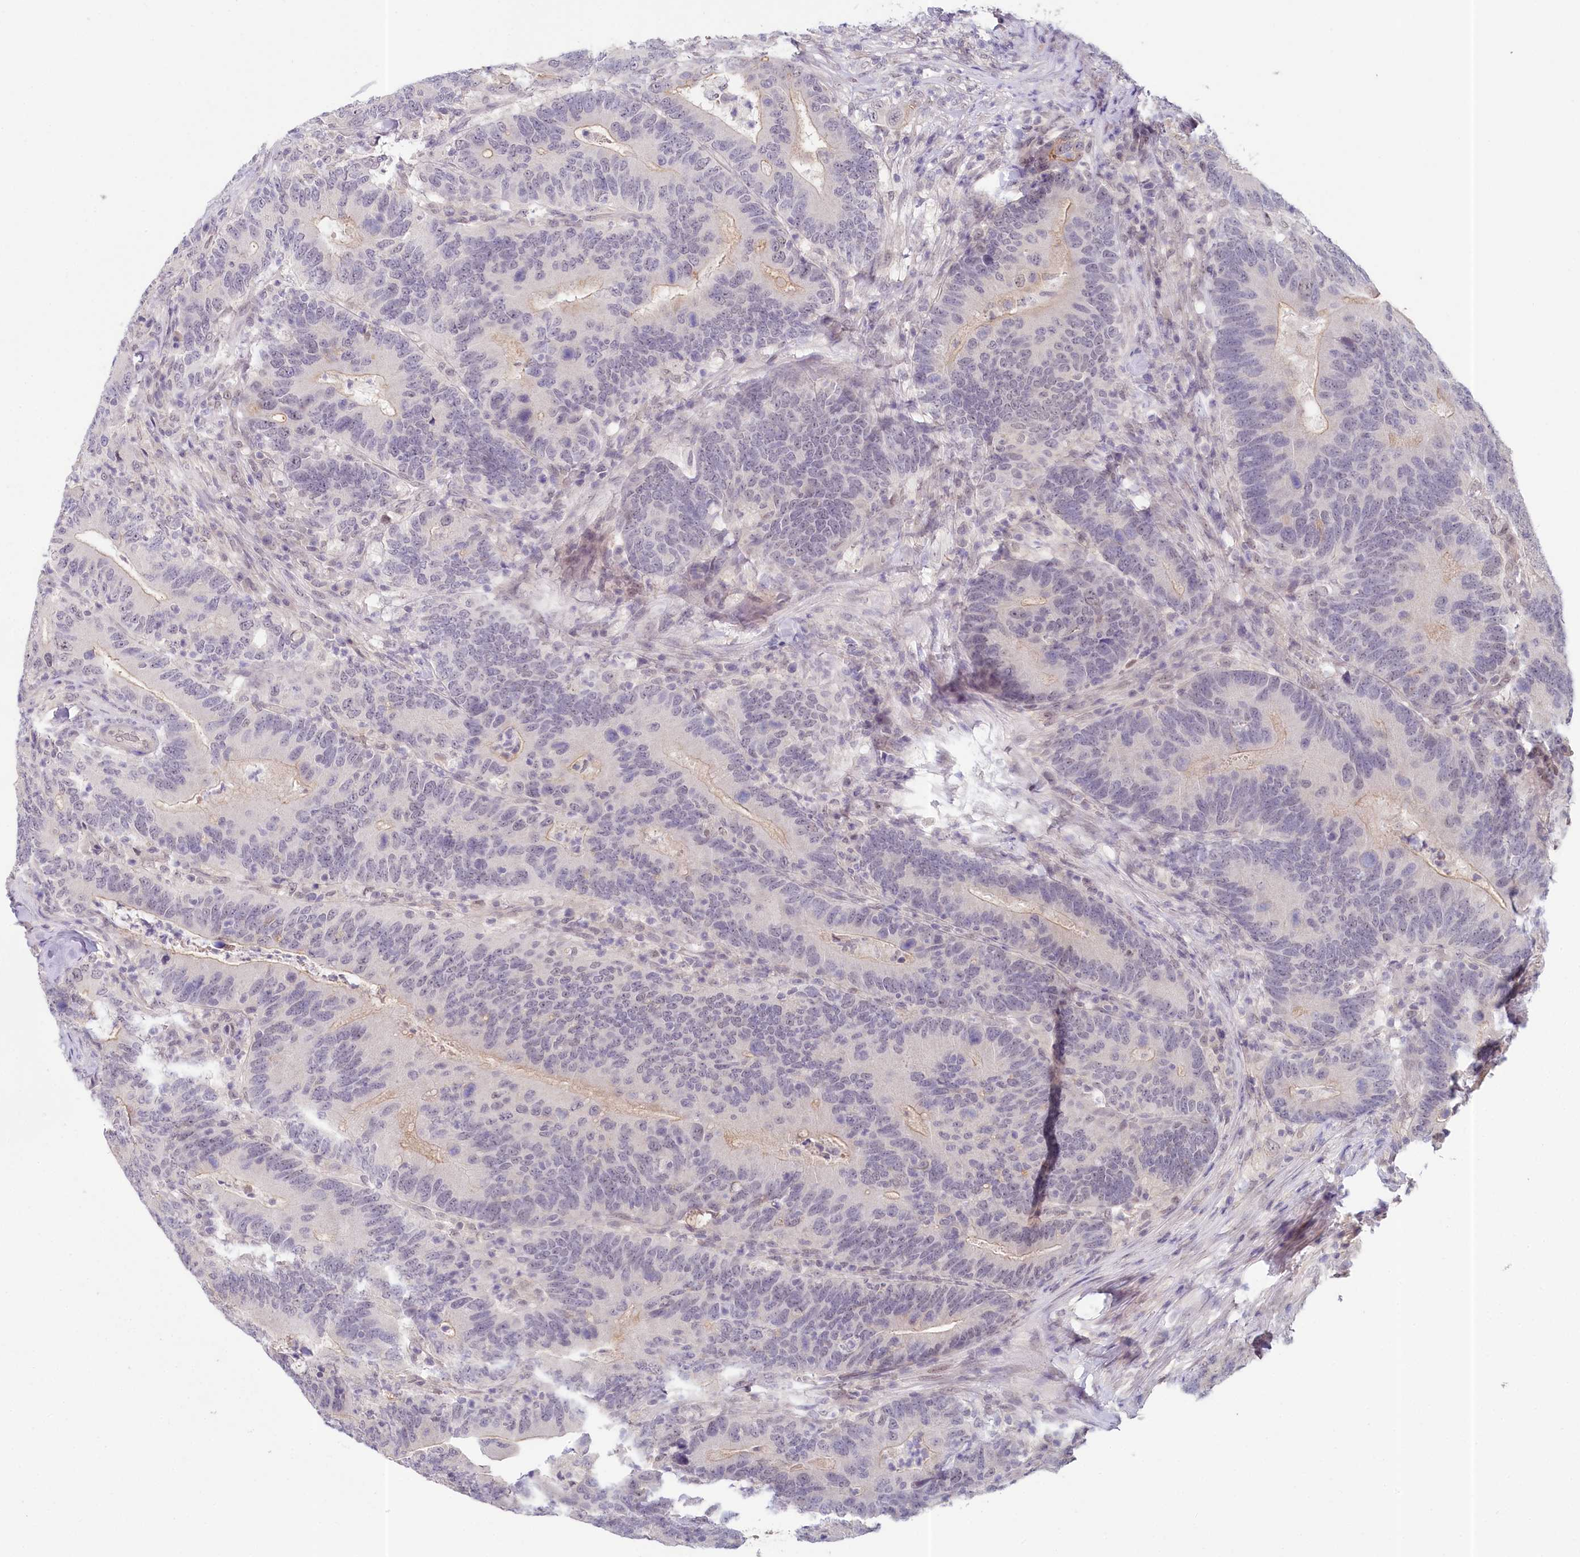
{"staining": {"intensity": "weak", "quantity": "<25%", "location": "cytoplasmic/membranous,nuclear"}, "tissue": "colorectal cancer", "cell_type": "Tumor cells", "image_type": "cancer", "snomed": [{"axis": "morphology", "description": "Adenocarcinoma, NOS"}, {"axis": "topography", "description": "Colon"}], "caption": "This image is of colorectal cancer stained with immunohistochemistry to label a protein in brown with the nuclei are counter-stained blue. There is no positivity in tumor cells. (DAB (3,3'-diaminobenzidine) immunohistochemistry, high magnification).", "gene": "AMTN", "patient": {"sex": "female", "age": 66}}